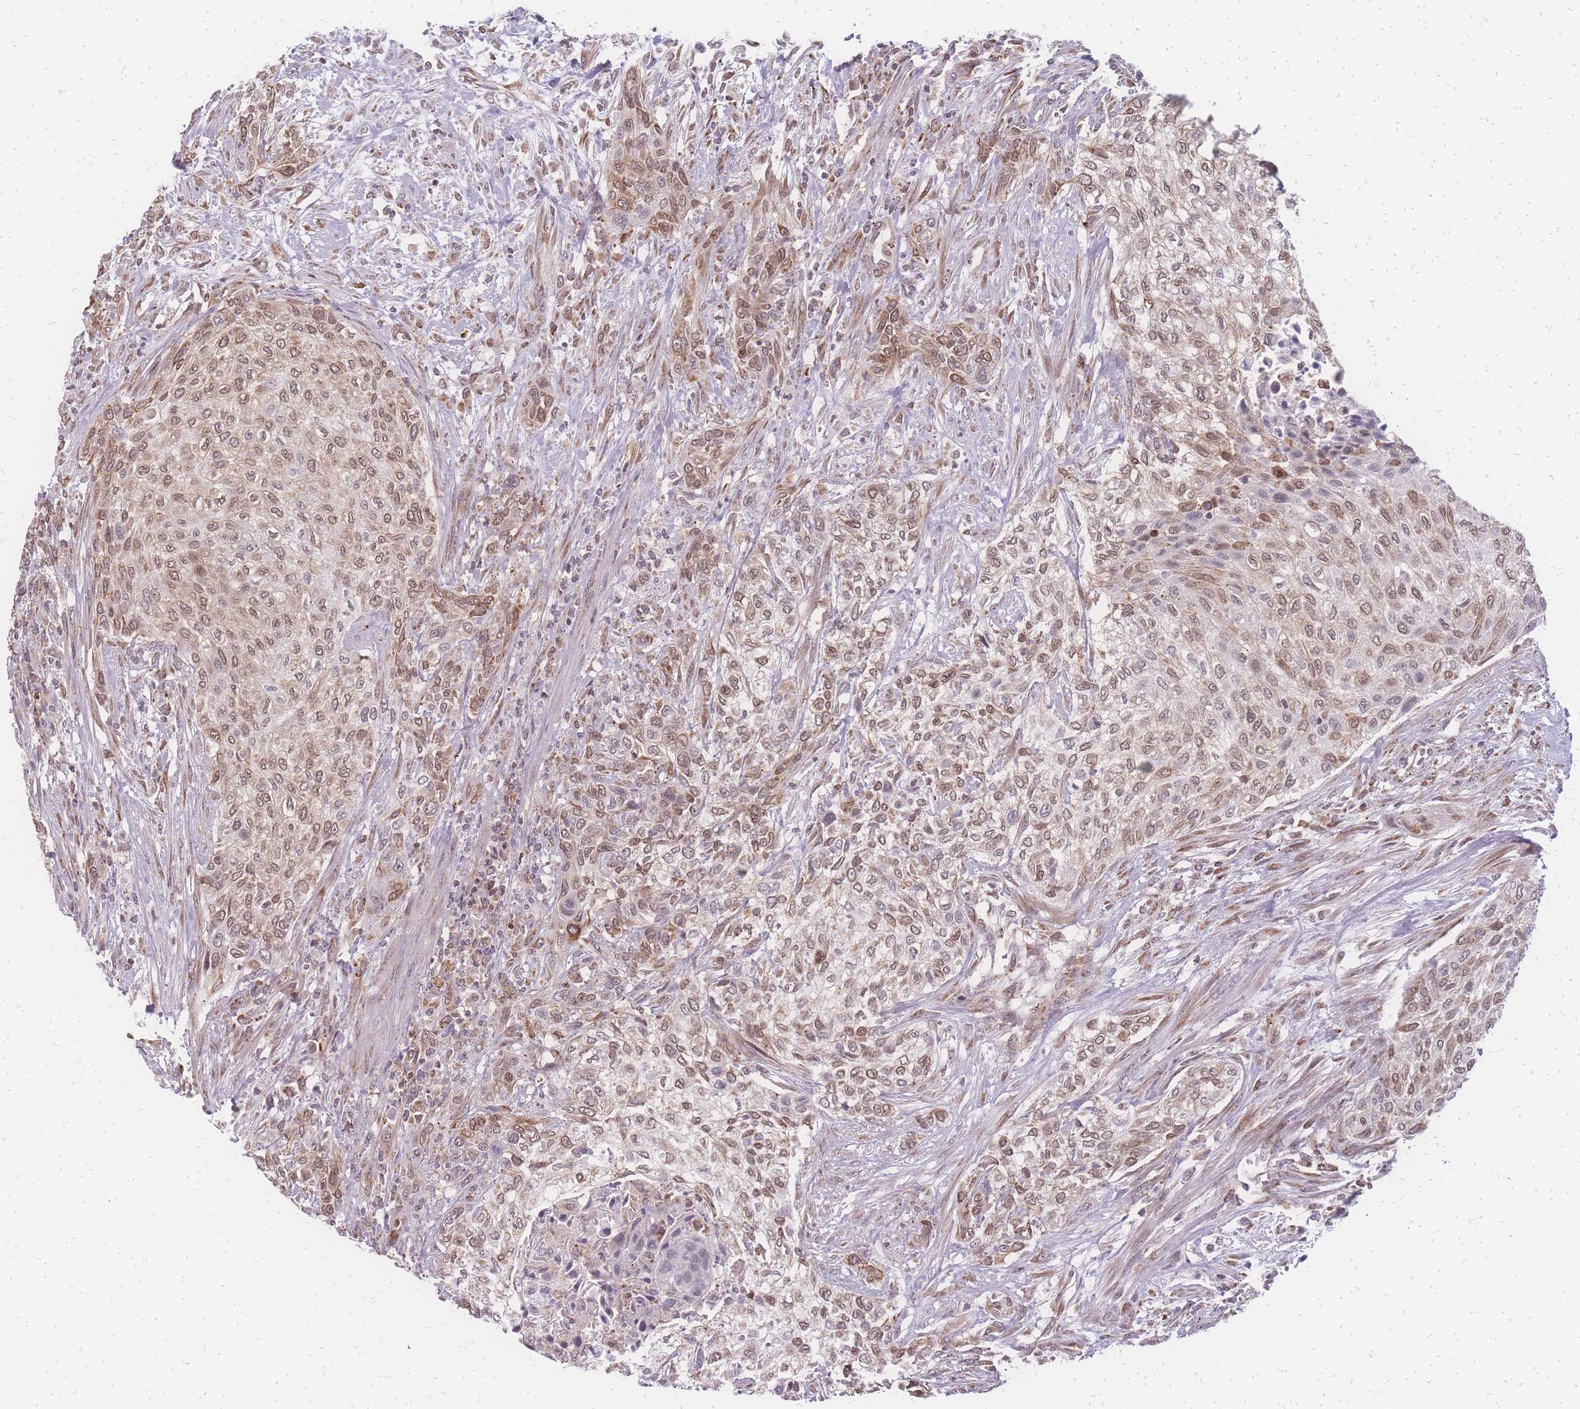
{"staining": {"intensity": "moderate", "quantity": ">75%", "location": "nuclear"}, "tissue": "urothelial cancer", "cell_type": "Tumor cells", "image_type": "cancer", "snomed": [{"axis": "morphology", "description": "Normal tissue, NOS"}, {"axis": "morphology", "description": "Urothelial carcinoma, NOS"}, {"axis": "topography", "description": "Urinary bladder"}, {"axis": "topography", "description": "Peripheral nerve tissue"}], "caption": "Tumor cells exhibit medium levels of moderate nuclear expression in about >75% of cells in urothelial cancer. Nuclei are stained in blue.", "gene": "ZC3H13", "patient": {"sex": "male", "age": 35}}